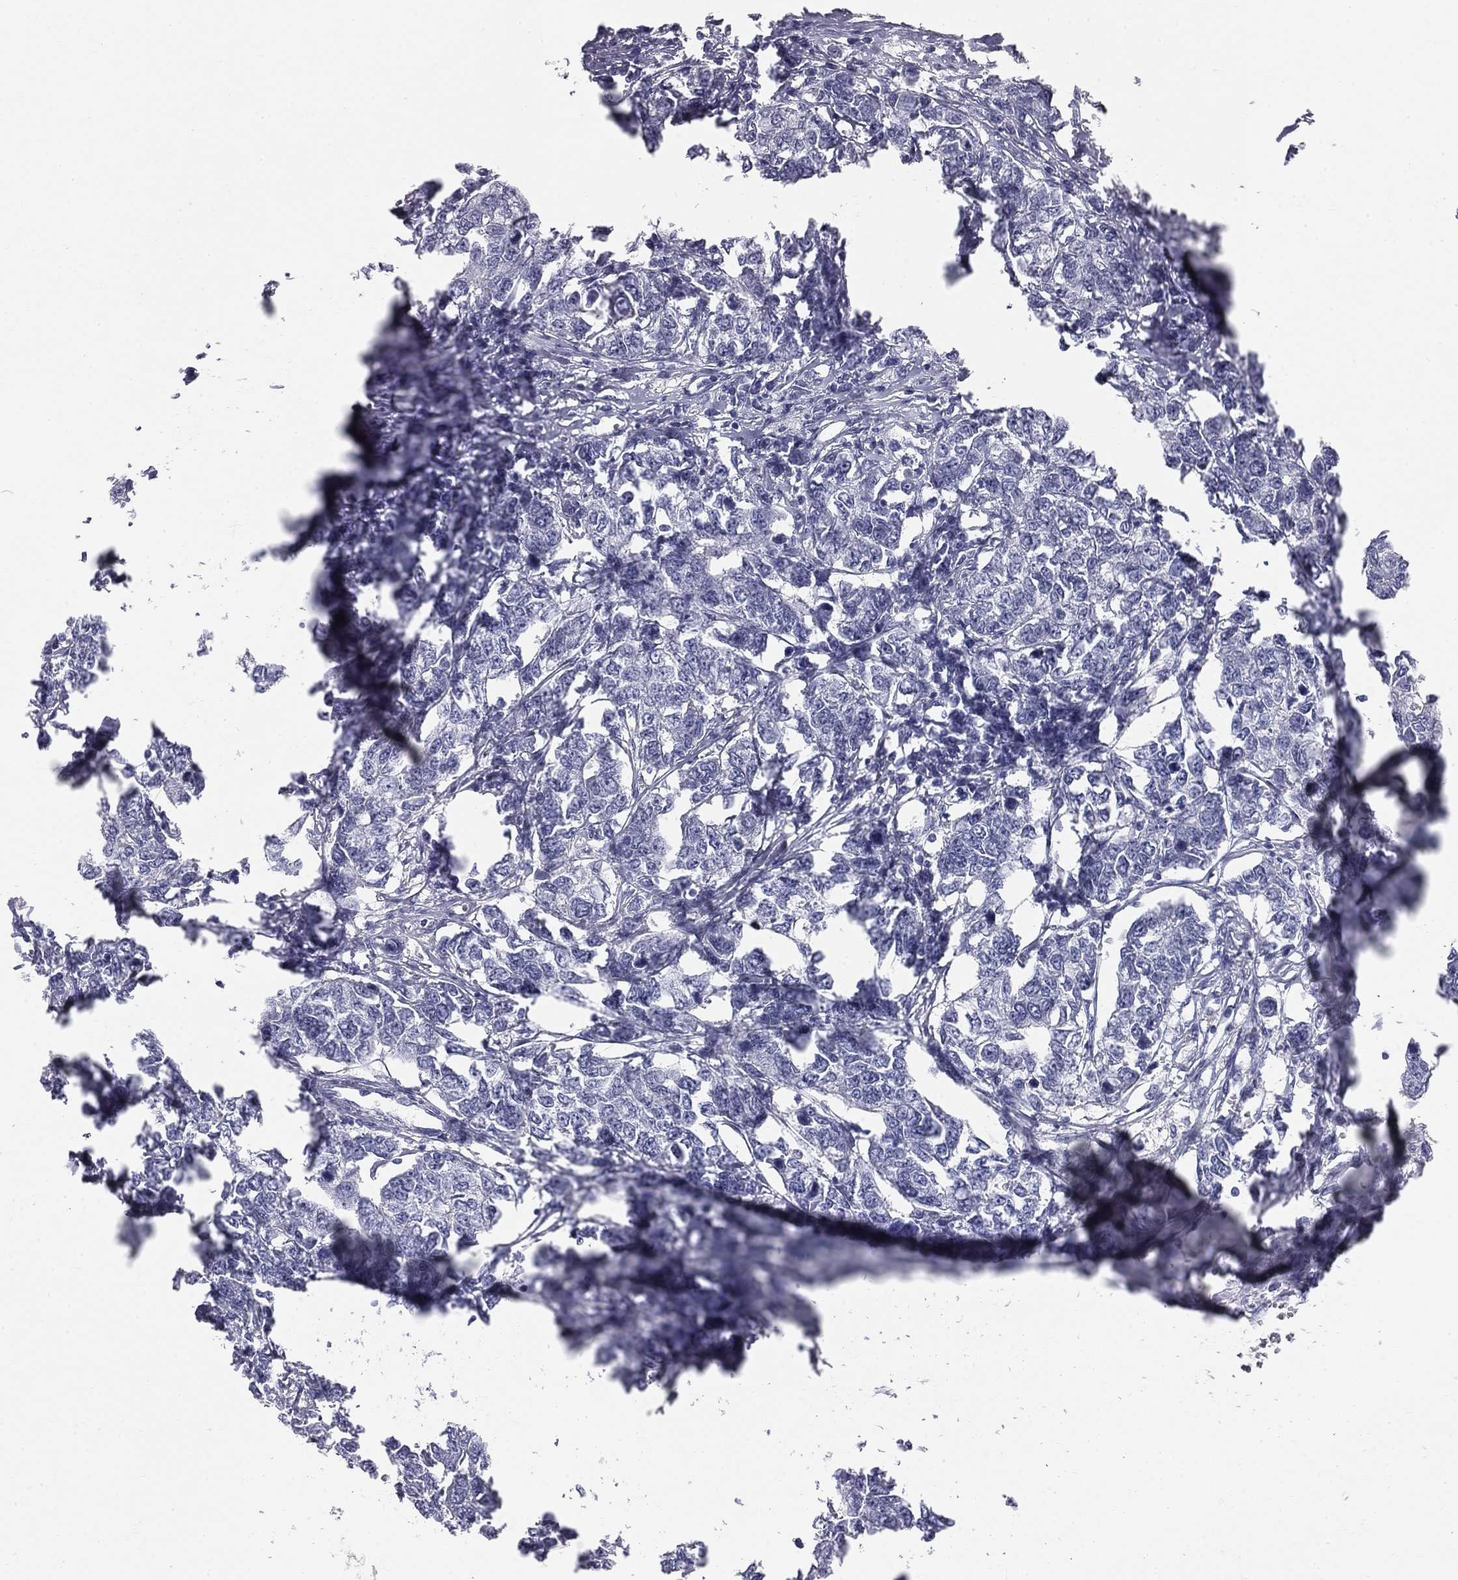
{"staining": {"intensity": "negative", "quantity": "none", "location": "none"}, "tissue": "breast cancer", "cell_type": "Tumor cells", "image_type": "cancer", "snomed": [{"axis": "morphology", "description": "Duct carcinoma"}, {"axis": "topography", "description": "Breast"}], "caption": "This is an IHC histopathology image of human breast infiltrating ductal carcinoma. There is no positivity in tumor cells.", "gene": "SULT2B1", "patient": {"sex": "female", "age": 88}}